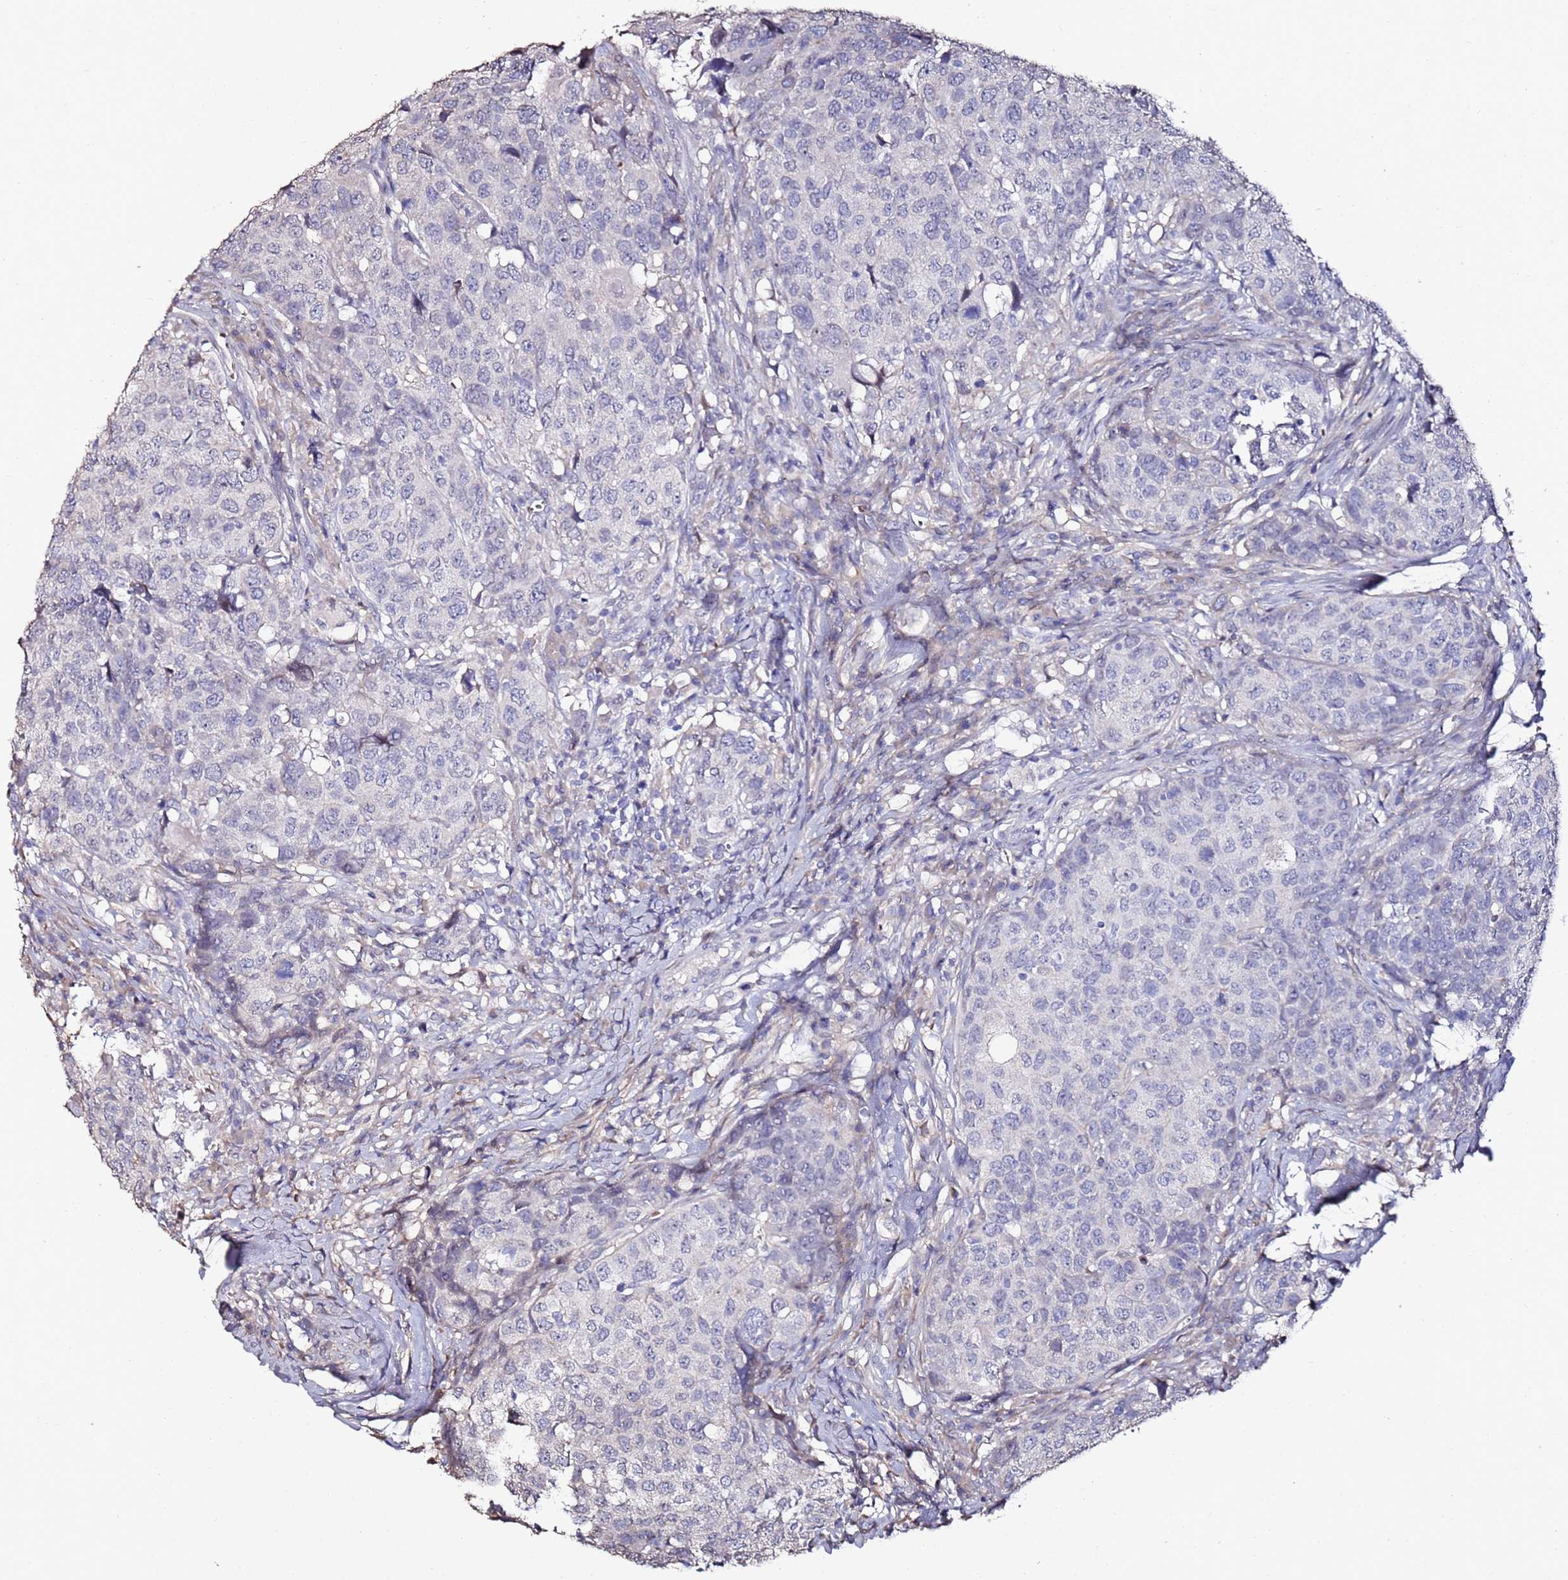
{"staining": {"intensity": "negative", "quantity": "none", "location": "none"}, "tissue": "head and neck cancer", "cell_type": "Tumor cells", "image_type": "cancer", "snomed": [{"axis": "morphology", "description": "Squamous cell carcinoma, NOS"}, {"axis": "topography", "description": "Head-Neck"}], "caption": "The IHC image has no significant staining in tumor cells of head and neck squamous cell carcinoma tissue.", "gene": "C3orf80", "patient": {"sex": "male", "age": 66}}